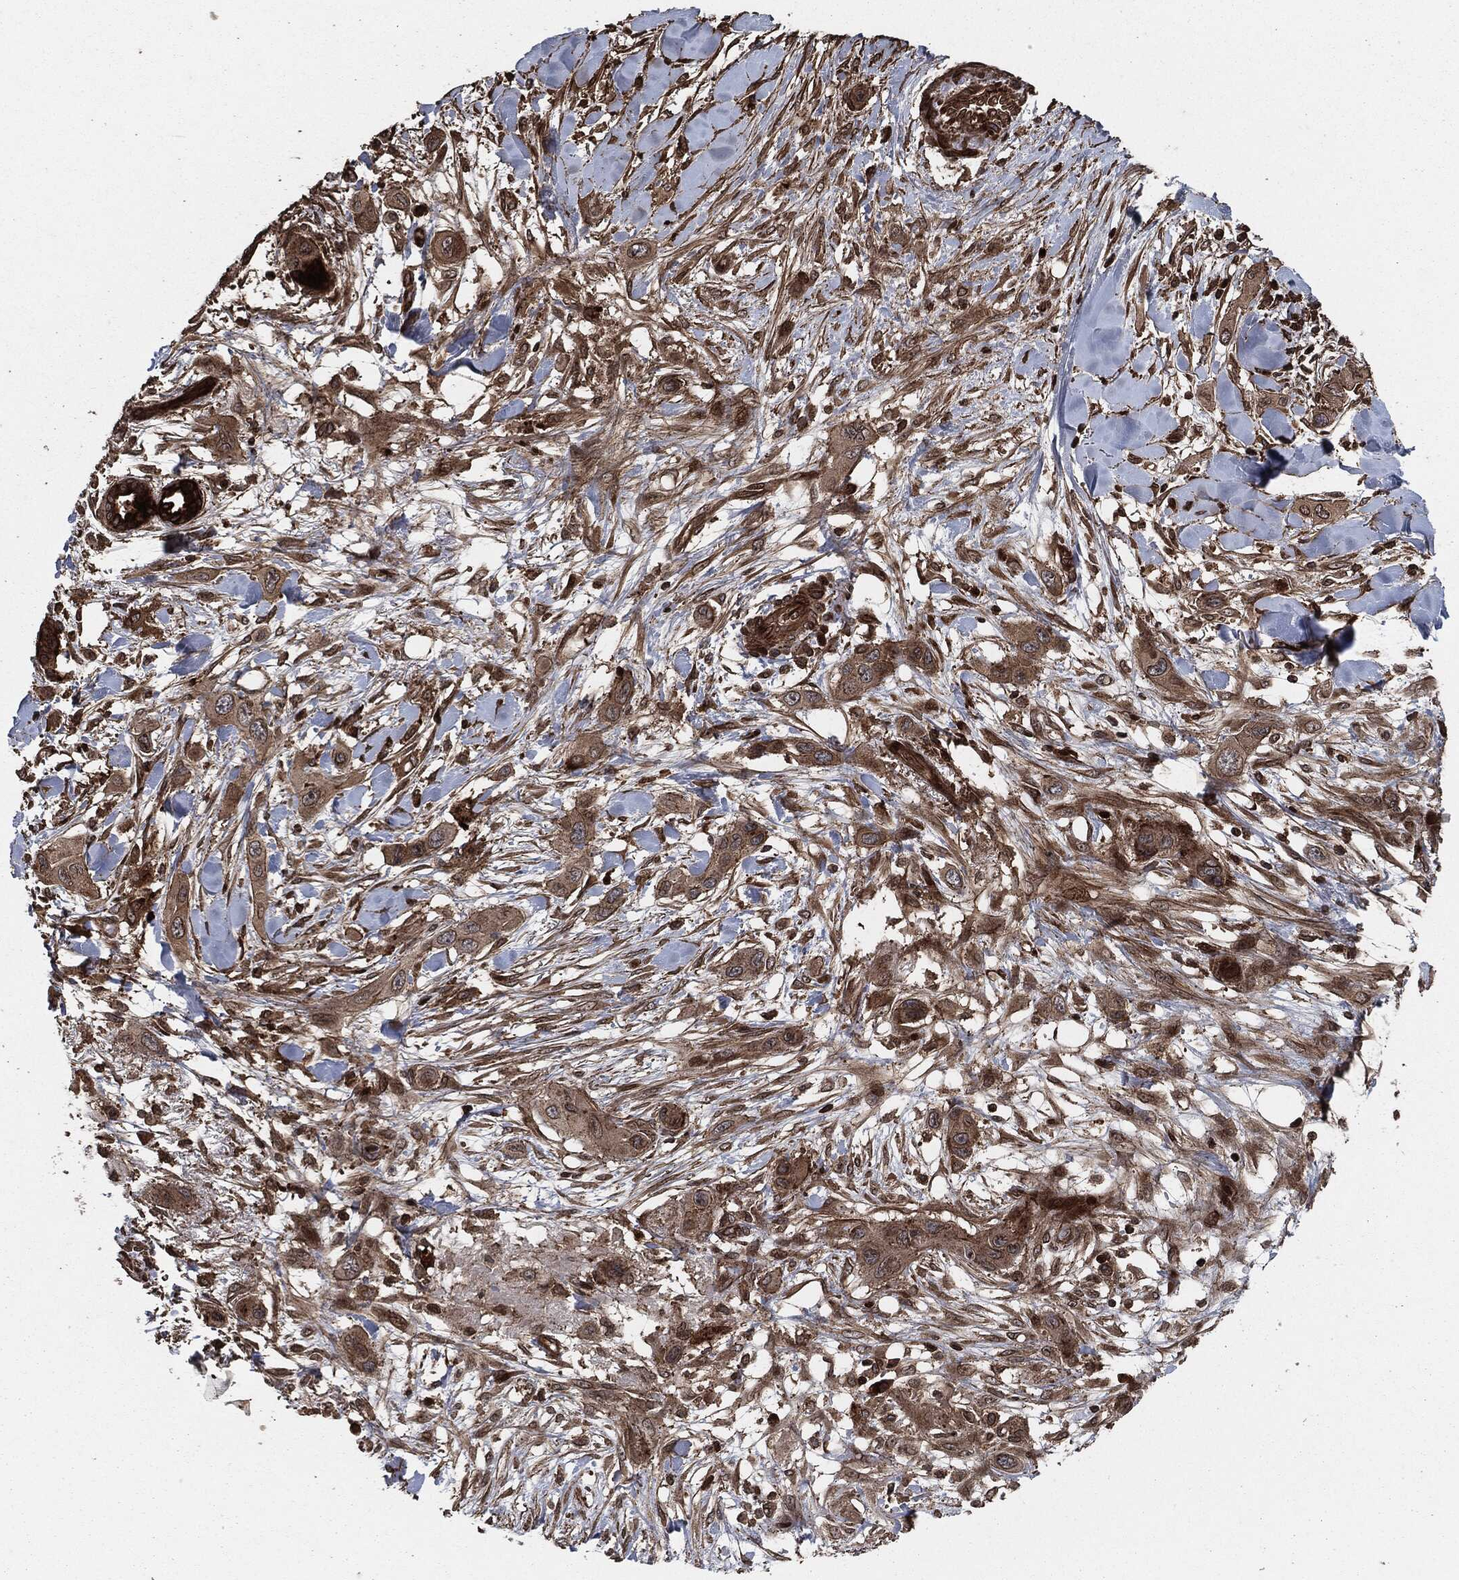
{"staining": {"intensity": "moderate", "quantity": ">75%", "location": "cytoplasmic/membranous"}, "tissue": "skin cancer", "cell_type": "Tumor cells", "image_type": "cancer", "snomed": [{"axis": "morphology", "description": "Squamous cell carcinoma, NOS"}, {"axis": "topography", "description": "Skin"}], "caption": "Immunohistochemistry (IHC) (DAB (3,3'-diaminobenzidine)) staining of squamous cell carcinoma (skin) reveals moderate cytoplasmic/membranous protein positivity in approximately >75% of tumor cells.", "gene": "IFIT1", "patient": {"sex": "male", "age": 79}}